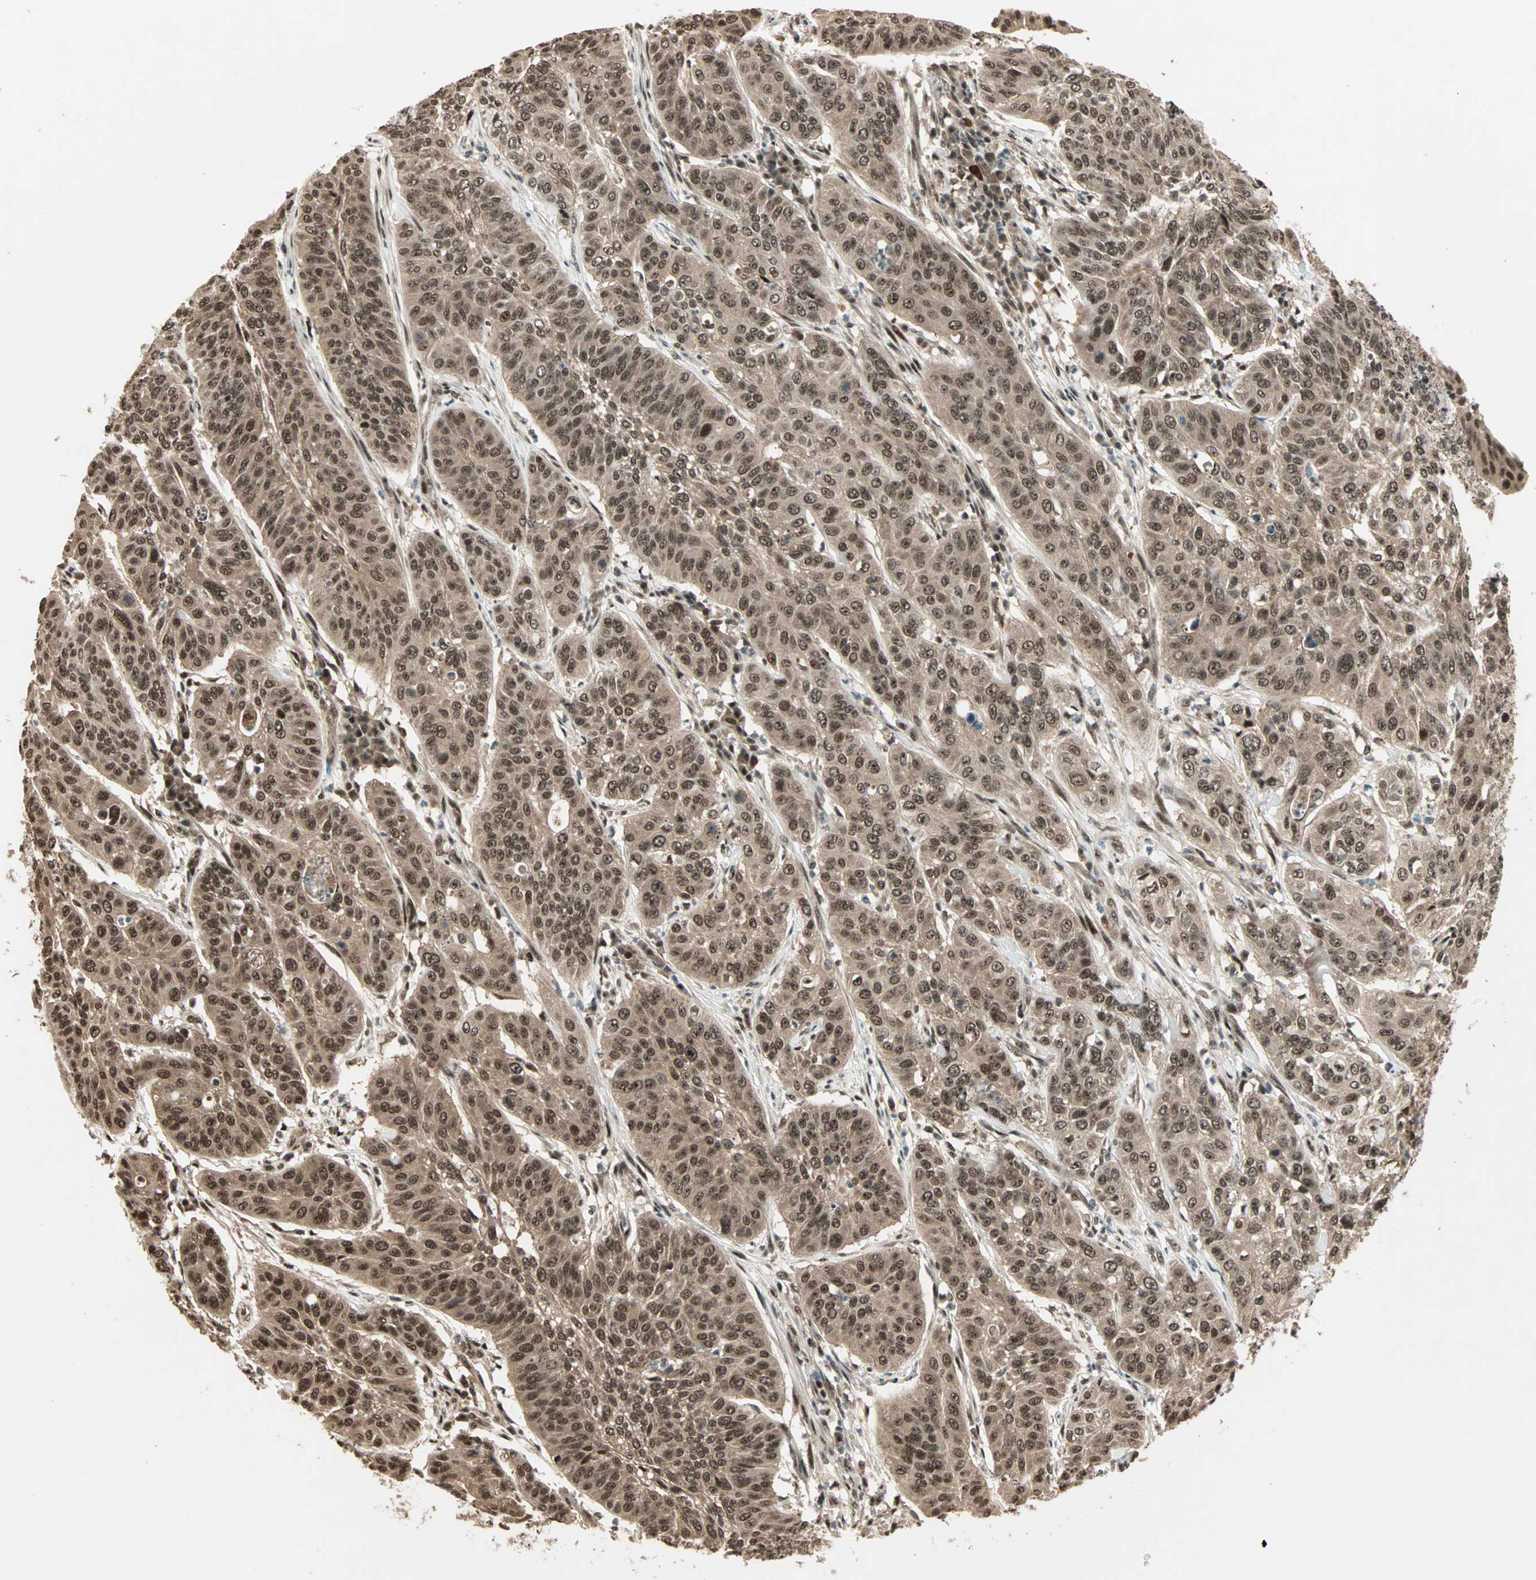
{"staining": {"intensity": "moderate", "quantity": ">75%", "location": "nuclear"}, "tissue": "cervical cancer", "cell_type": "Tumor cells", "image_type": "cancer", "snomed": [{"axis": "morphology", "description": "Squamous cell carcinoma, NOS"}, {"axis": "topography", "description": "Cervix"}], "caption": "Immunohistochemical staining of human cervical cancer (squamous cell carcinoma) reveals moderate nuclear protein expression in about >75% of tumor cells. The protein of interest is shown in brown color, while the nuclei are stained blue.", "gene": "ZNF44", "patient": {"sex": "female", "age": 39}}